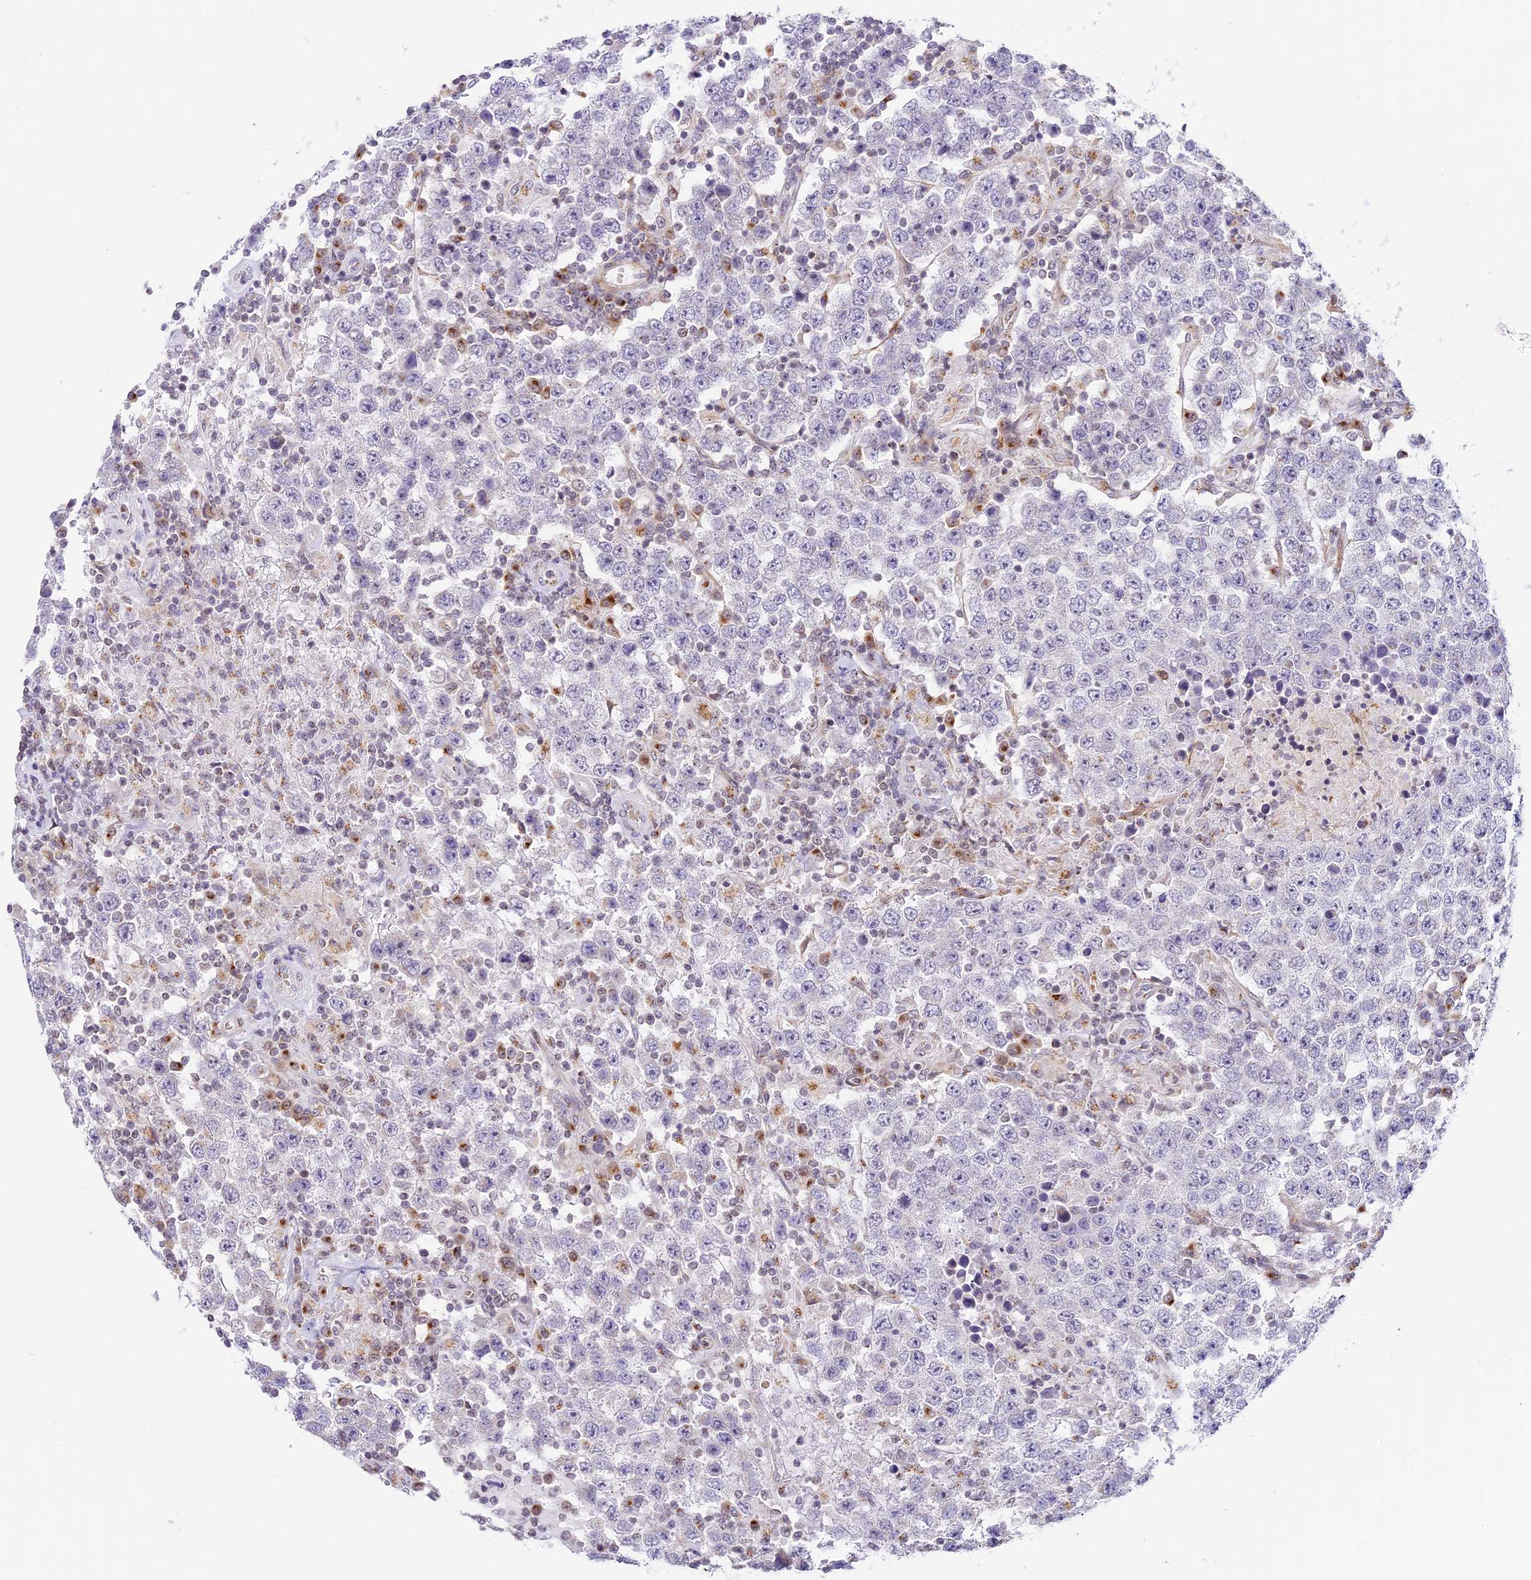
{"staining": {"intensity": "negative", "quantity": "none", "location": "none"}, "tissue": "testis cancer", "cell_type": "Tumor cells", "image_type": "cancer", "snomed": [{"axis": "morphology", "description": "Normal tissue, NOS"}, {"axis": "morphology", "description": "Urothelial carcinoma, High grade"}, {"axis": "morphology", "description": "Seminoma, NOS"}, {"axis": "morphology", "description": "Carcinoma, Embryonal, NOS"}, {"axis": "topography", "description": "Urinary bladder"}, {"axis": "topography", "description": "Testis"}], "caption": "Testis cancer (seminoma) was stained to show a protein in brown. There is no significant staining in tumor cells. (DAB (3,3'-diaminobenzidine) IHC, high magnification).", "gene": "HEATR5B", "patient": {"sex": "male", "age": 41}}